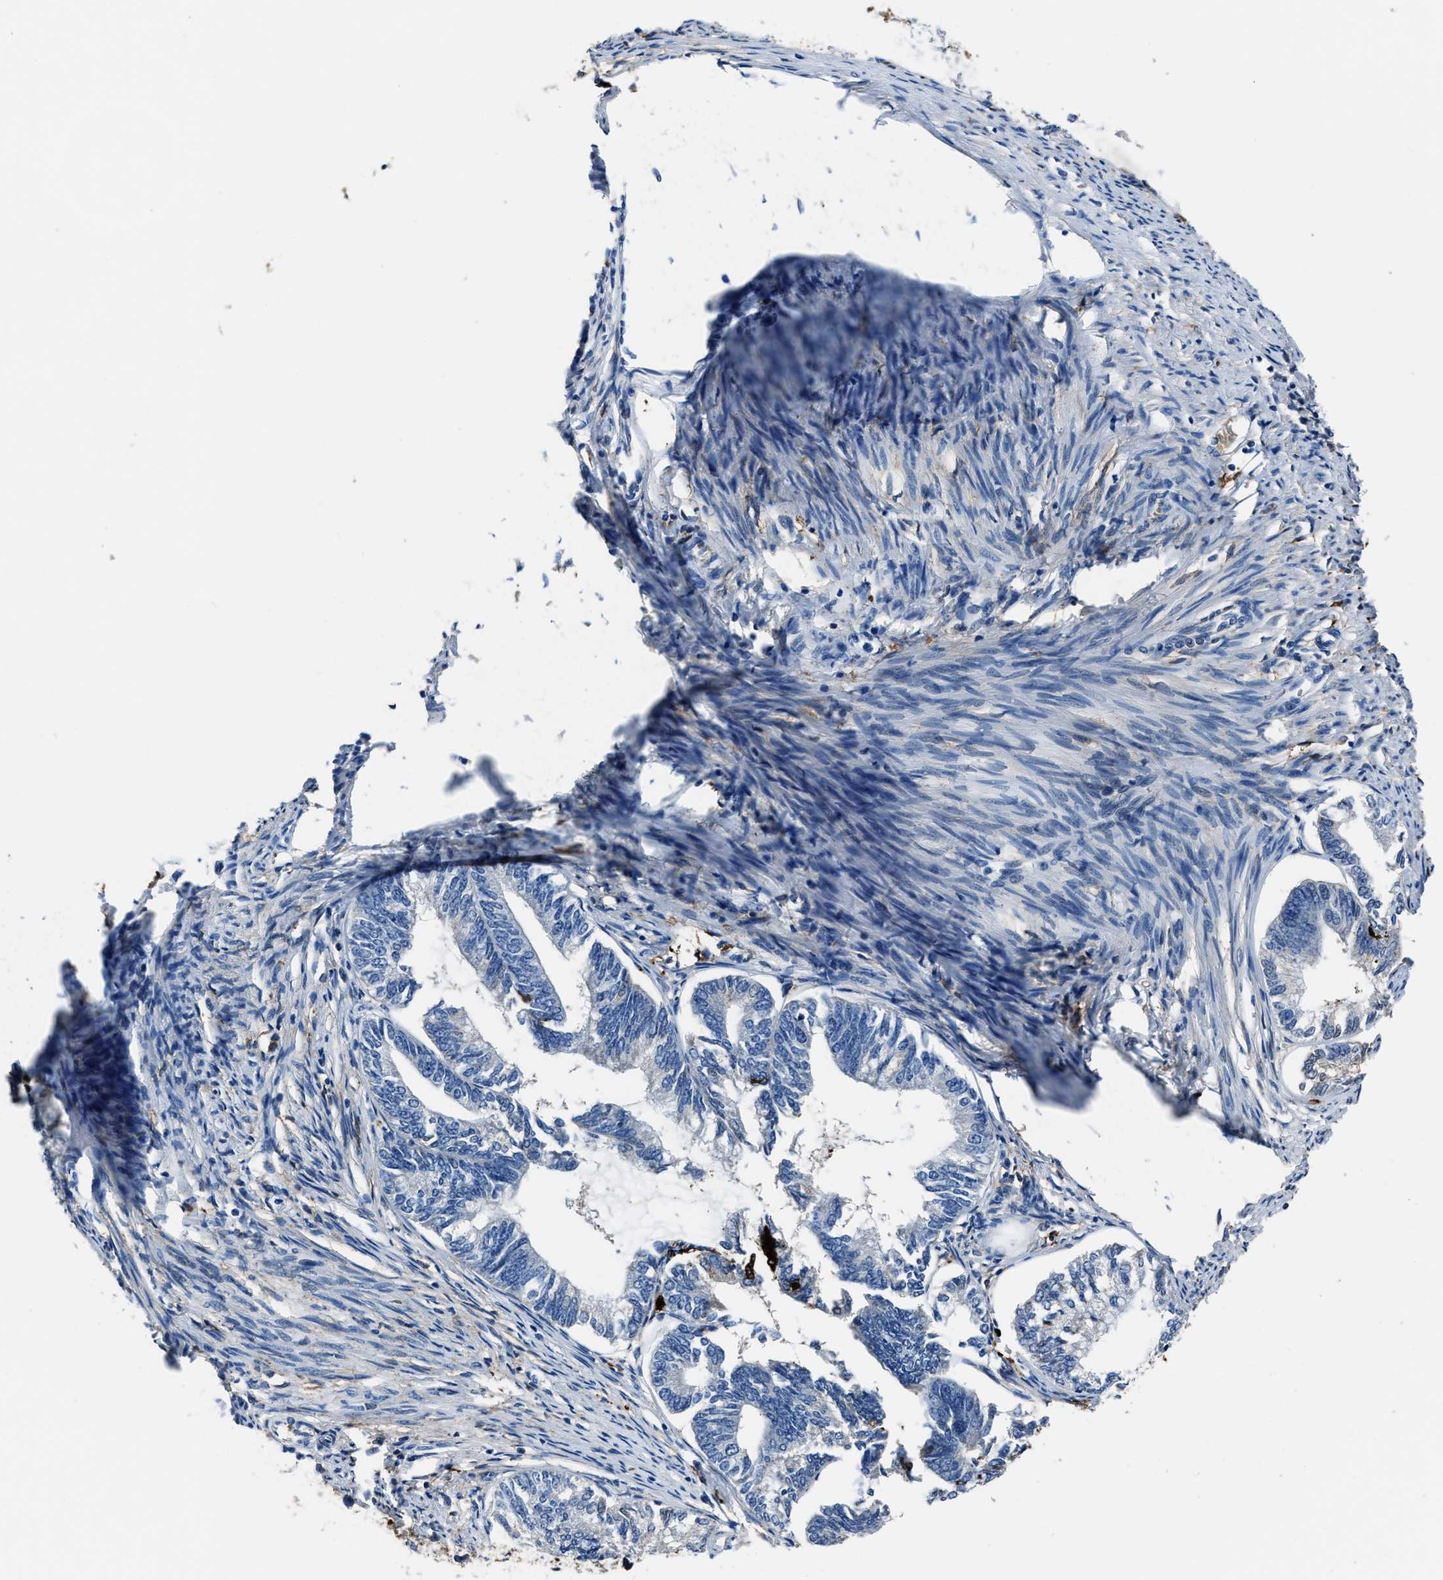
{"staining": {"intensity": "negative", "quantity": "none", "location": "none"}, "tissue": "endometrial cancer", "cell_type": "Tumor cells", "image_type": "cancer", "snomed": [{"axis": "morphology", "description": "Adenocarcinoma, NOS"}, {"axis": "topography", "description": "Endometrium"}], "caption": "Protein analysis of endometrial cancer (adenocarcinoma) shows no significant positivity in tumor cells.", "gene": "FTL", "patient": {"sex": "female", "age": 86}}